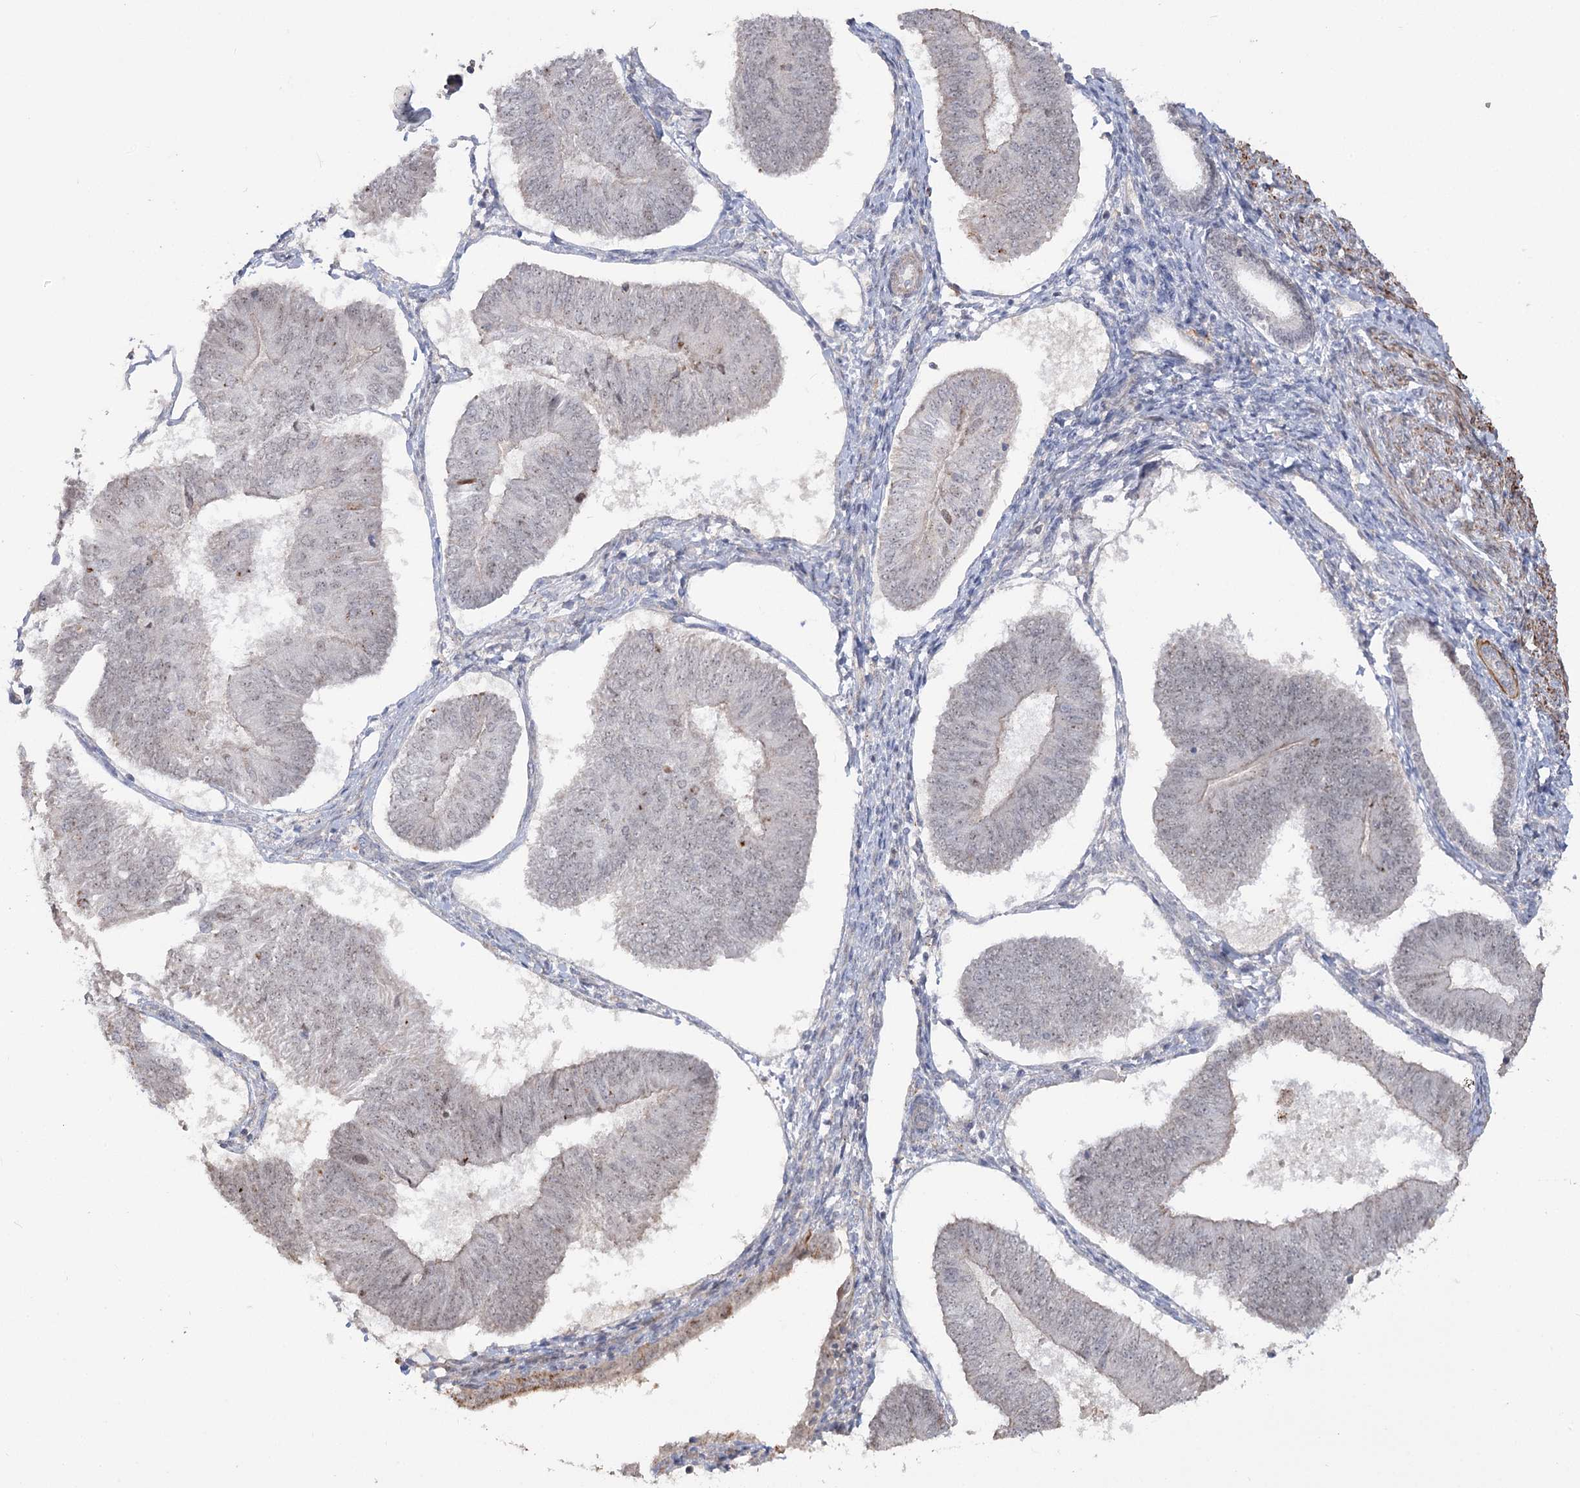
{"staining": {"intensity": "negative", "quantity": "none", "location": "none"}, "tissue": "endometrial cancer", "cell_type": "Tumor cells", "image_type": "cancer", "snomed": [{"axis": "morphology", "description": "Adenocarcinoma, NOS"}, {"axis": "topography", "description": "Endometrium"}], "caption": "Human endometrial adenocarcinoma stained for a protein using IHC reveals no positivity in tumor cells.", "gene": "ZSCAN23", "patient": {"sex": "female", "age": 58}}